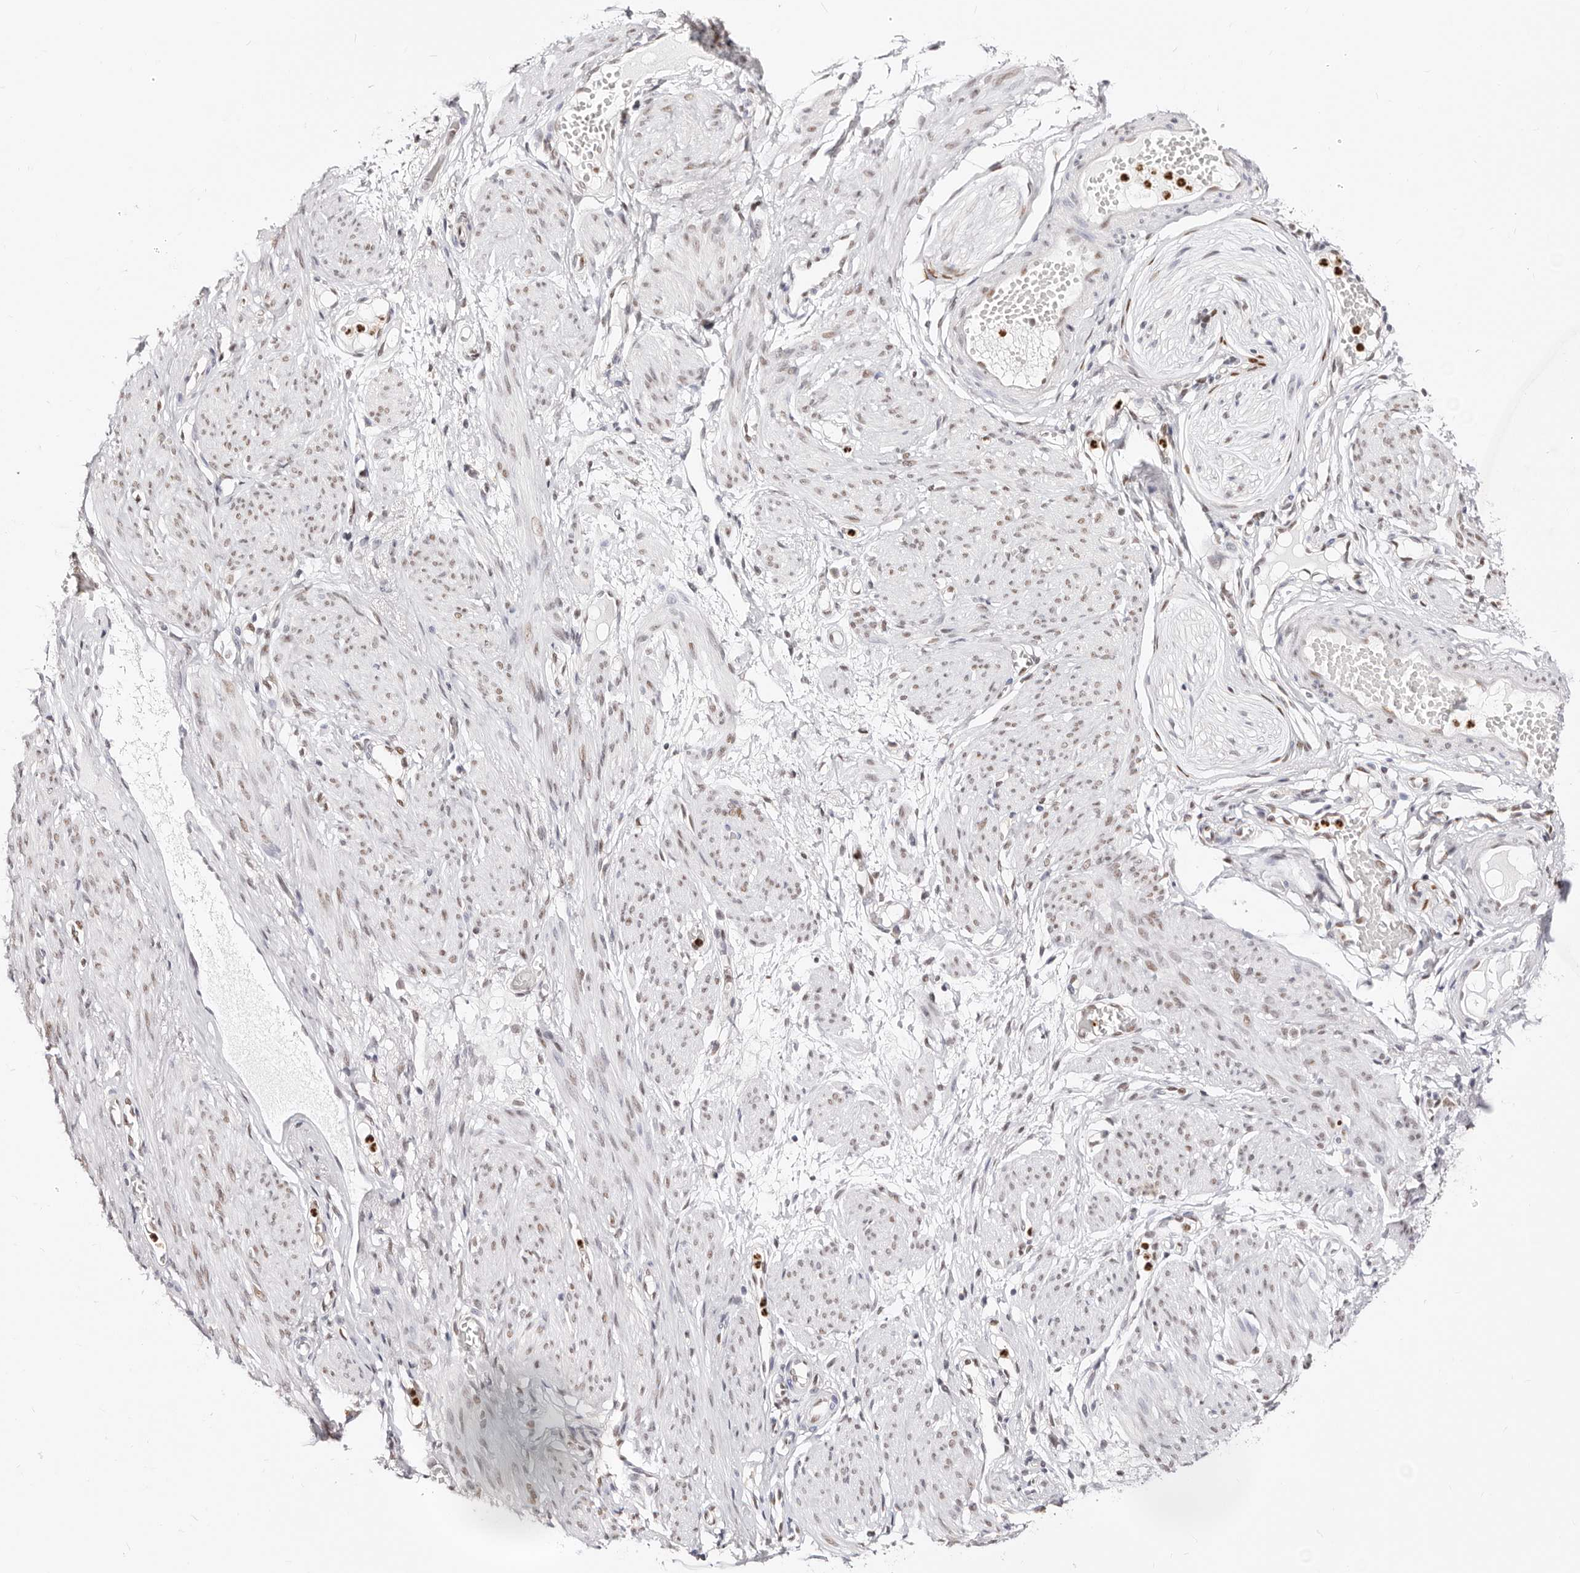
{"staining": {"intensity": "moderate", "quantity": ">75%", "location": "nuclear"}, "tissue": "adipose tissue", "cell_type": "Adipocytes", "image_type": "normal", "snomed": [{"axis": "morphology", "description": "Normal tissue, NOS"}, {"axis": "topography", "description": "Smooth muscle"}, {"axis": "topography", "description": "Peripheral nerve tissue"}], "caption": "An immunohistochemistry micrograph of unremarkable tissue is shown. Protein staining in brown highlights moderate nuclear positivity in adipose tissue within adipocytes. The staining was performed using DAB (3,3'-diaminobenzidine), with brown indicating positive protein expression. Nuclei are stained blue with hematoxylin.", "gene": "TKT", "patient": {"sex": "female", "age": 39}}